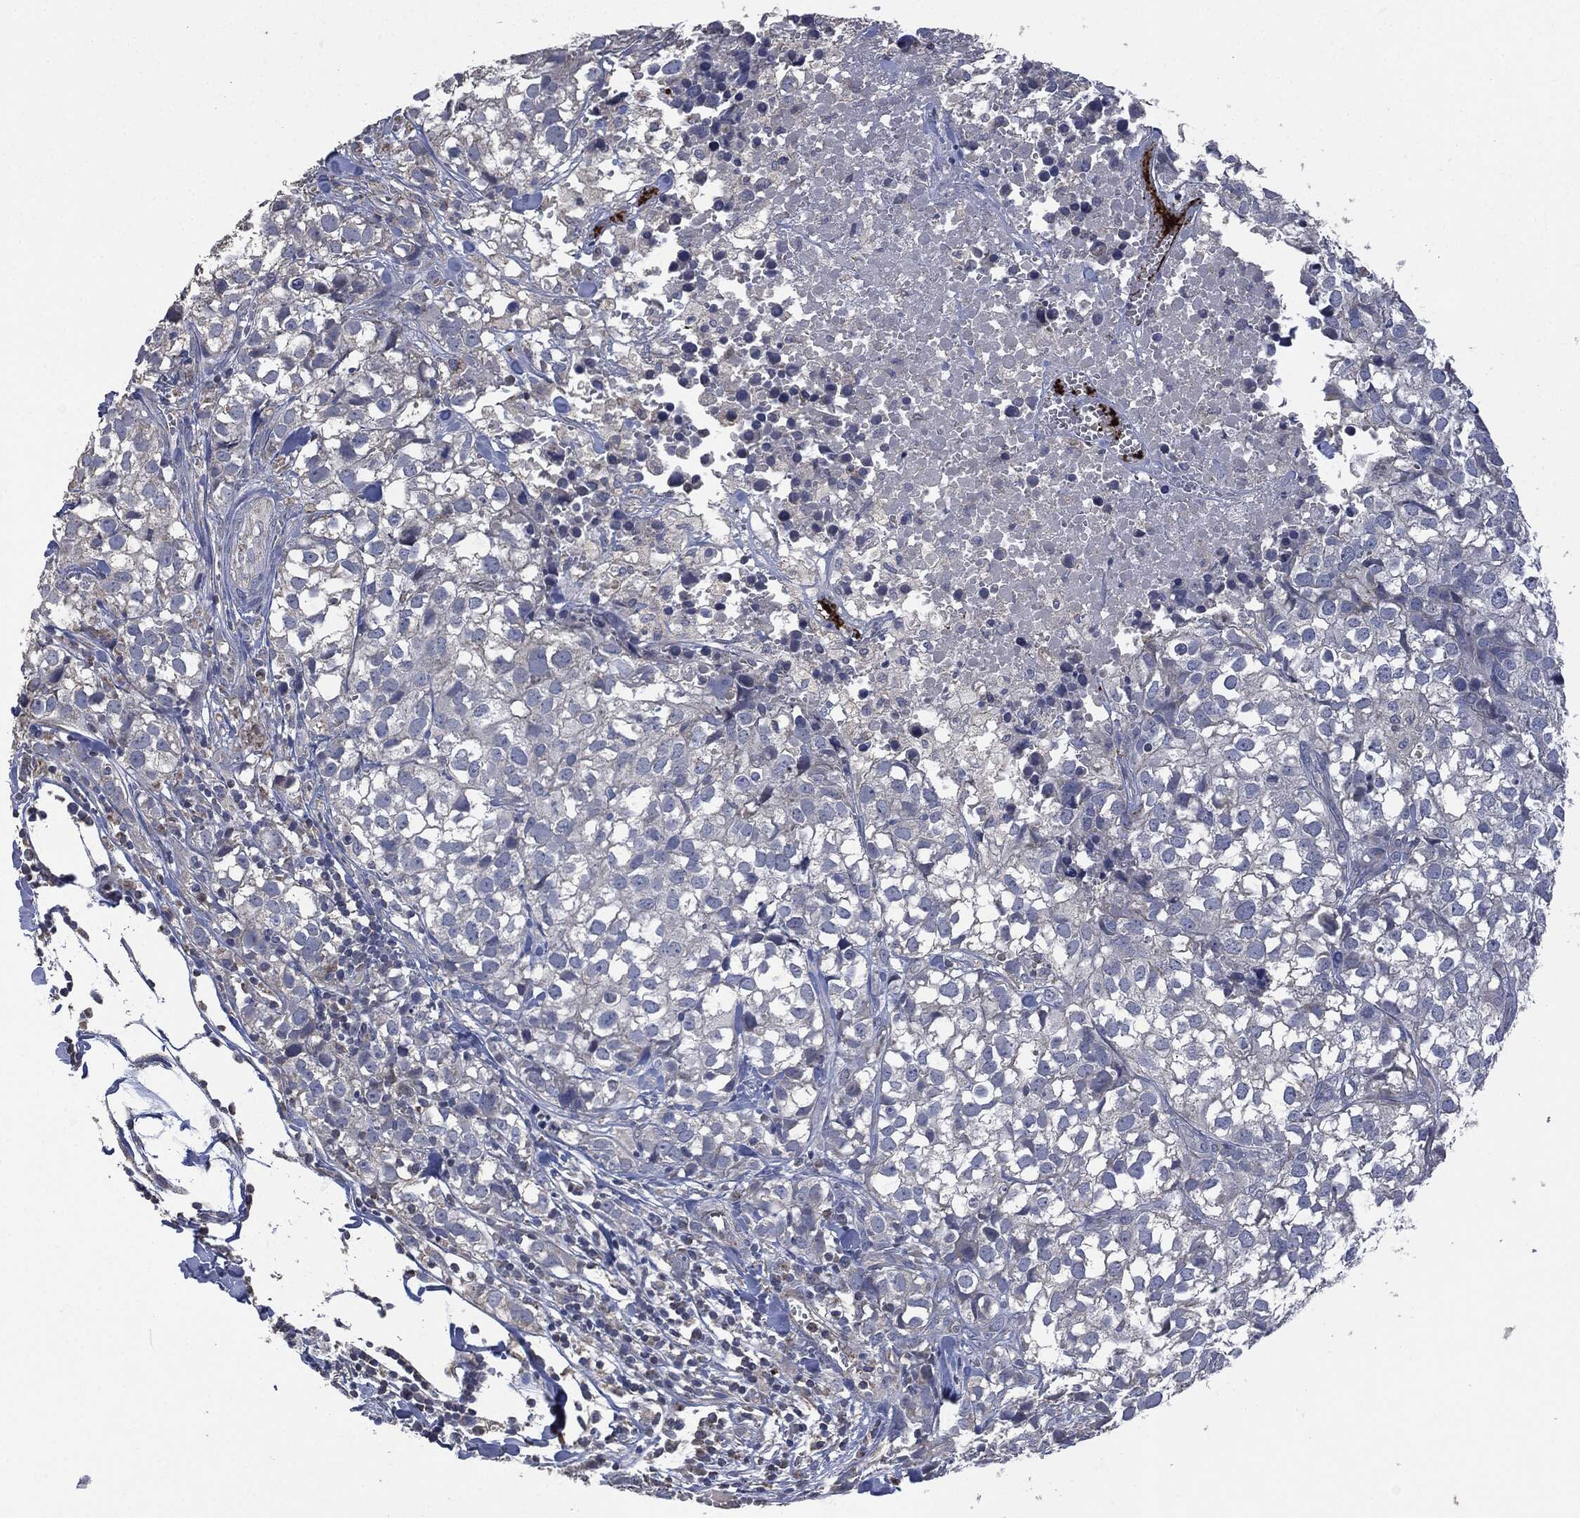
{"staining": {"intensity": "negative", "quantity": "none", "location": "none"}, "tissue": "breast cancer", "cell_type": "Tumor cells", "image_type": "cancer", "snomed": [{"axis": "morphology", "description": "Duct carcinoma"}, {"axis": "topography", "description": "Breast"}], "caption": "DAB (3,3'-diaminobenzidine) immunohistochemical staining of breast cancer (infiltrating ductal carcinoma) demonstrates no significant positivity in tumor cells.", "gene": "CD33", "patient": {"sex": "female", "age": 30}}